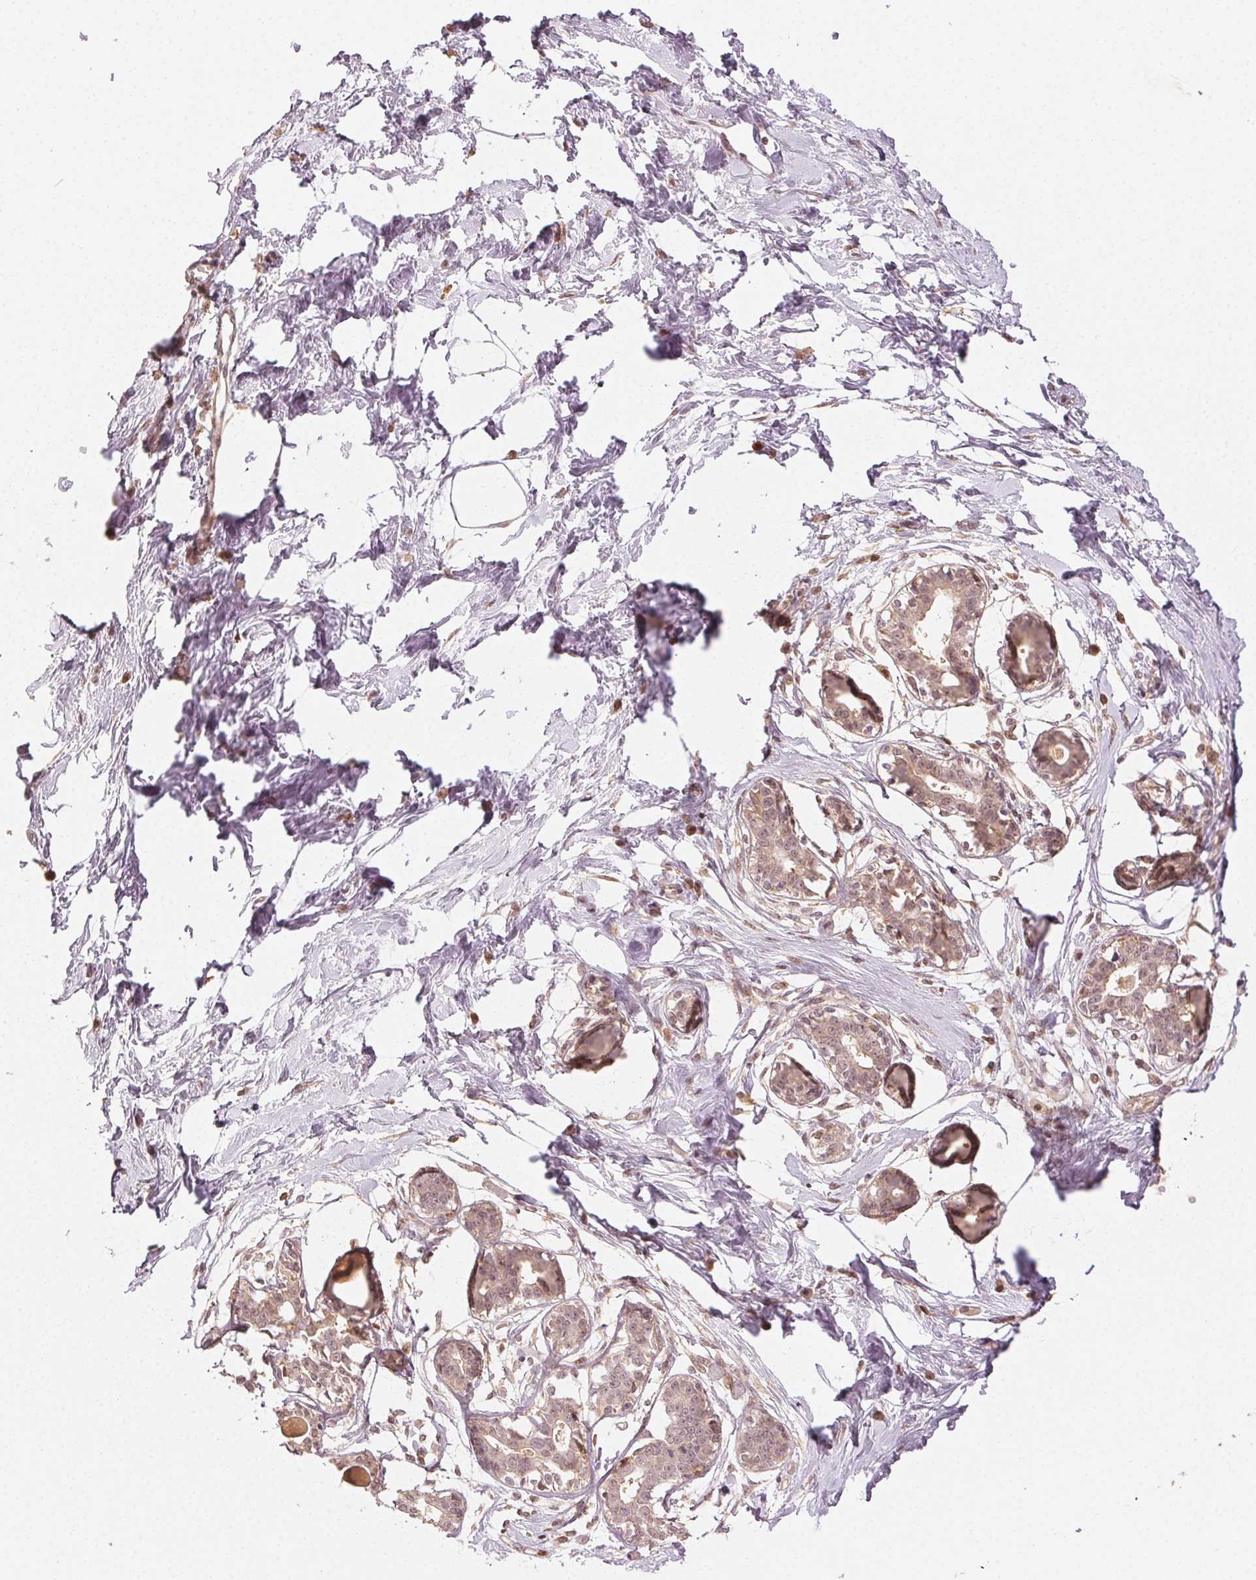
{"staining": {"intensity": "negative", "quantity": "none", "location": "none"}, "tissue": "breast", "cell_type": "Adipocytes", "image_type": "normal", "snomed": [{"axis": "morphology", "description": "Normal tissue, NOS"}, {"axis": "topography", "description": "Breast"}], "caption": "The image exhibits no staining of adipocytes in benign breast.", "gene": "MAPK14", "patient": {"sex": "female", "age": 45}}